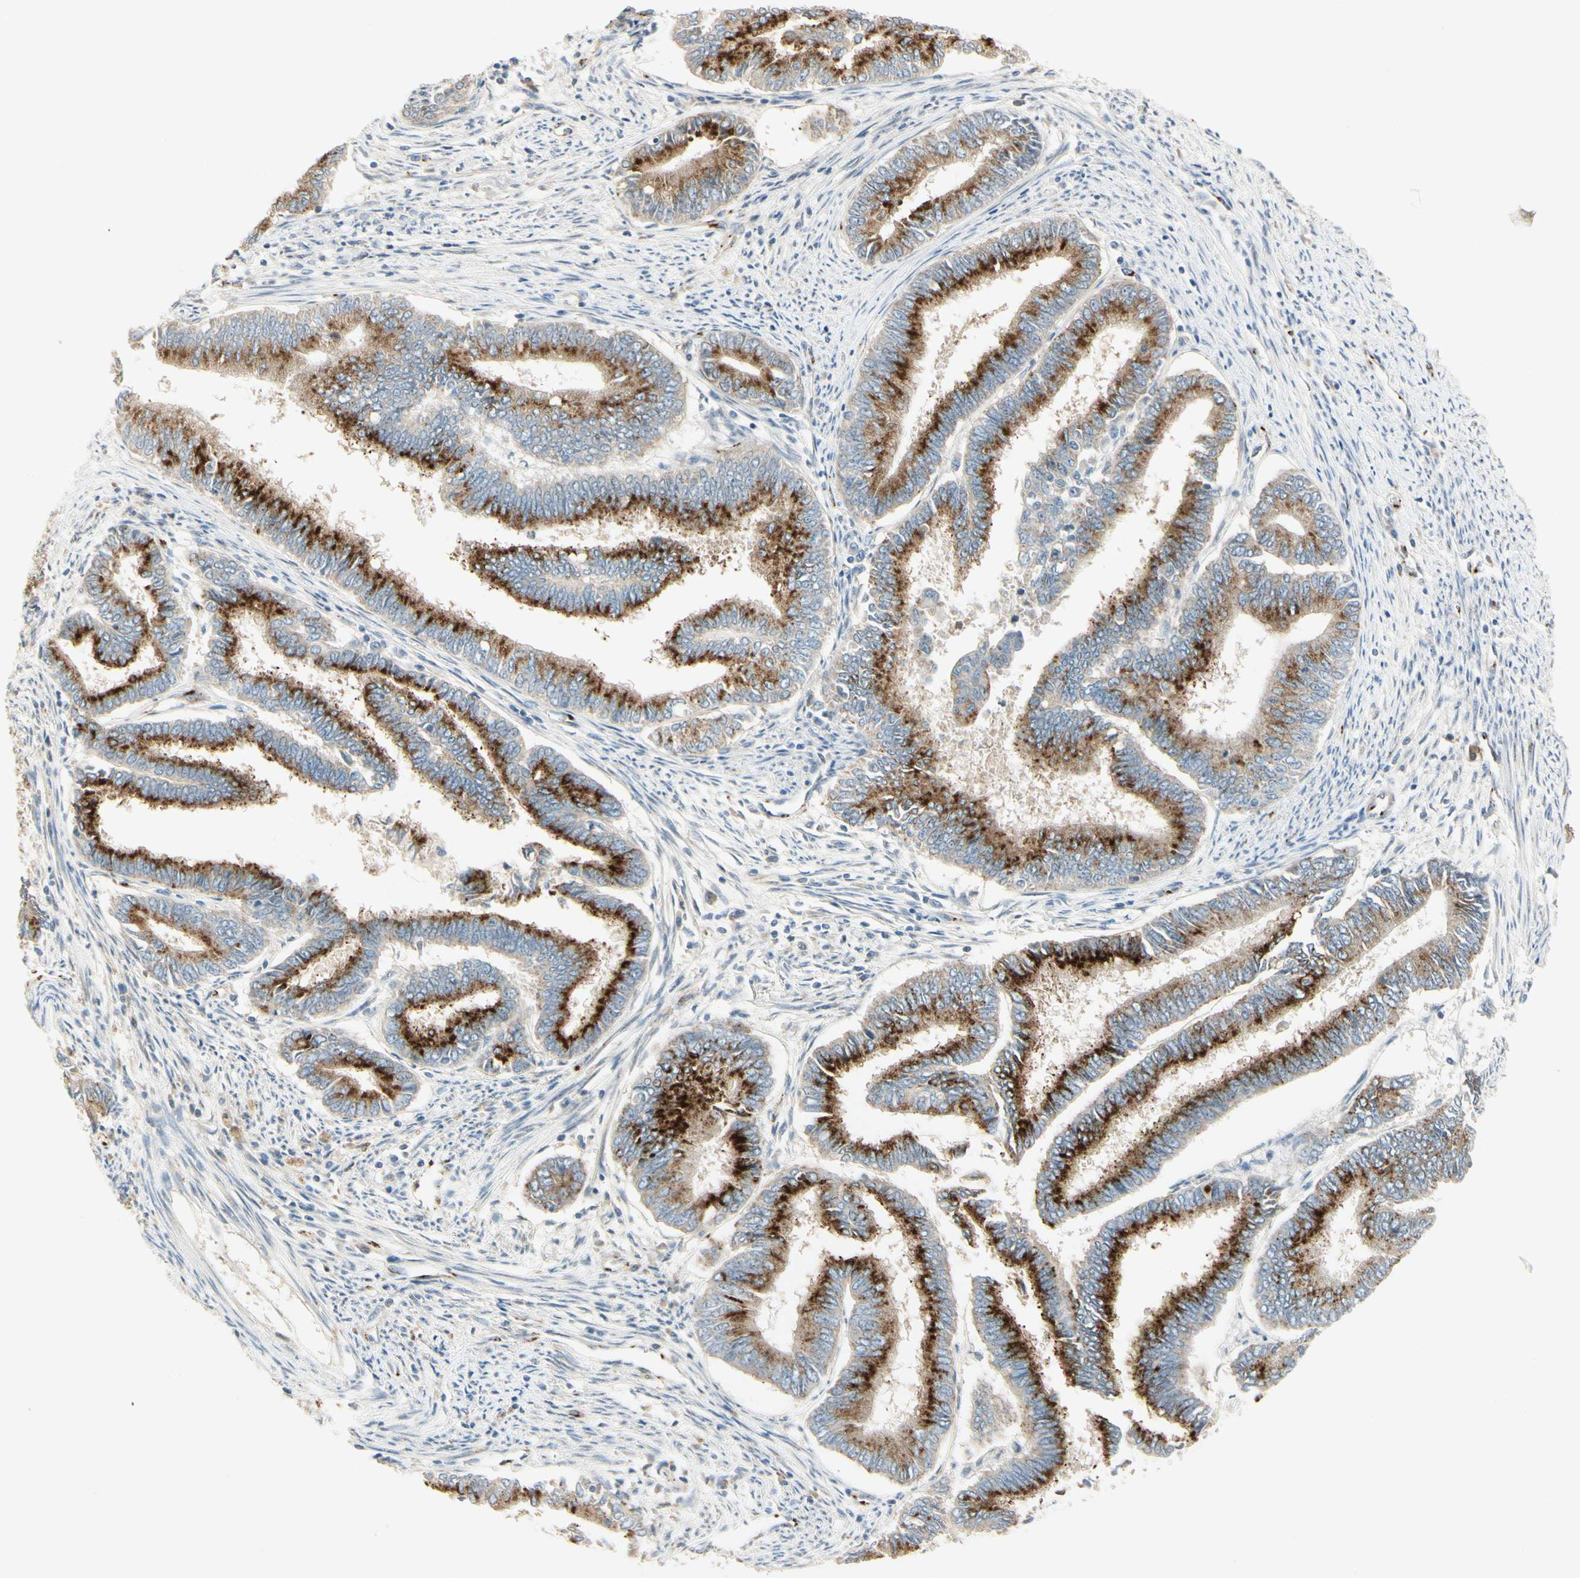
{"staining": {"intensity": "strong", "quantity": ">75%", "location": "cytoplasmic/membranous"}, "tissue": "endometrial cancer", "cell_type": "Tumor cells", "image_type": "cancer", "snomed": [{"axis": "morphology", "description": "Adenocarcinoma, NOS"}, {"axis": "topography", "description": "Endometrium"}], "caption": "Adenocarcinoma (endometrial) stained with a protein marker demonstrates strong staining in tumor cells.", "gene": "MANSC1", "patient": {"sex": "female", "age": 86}}